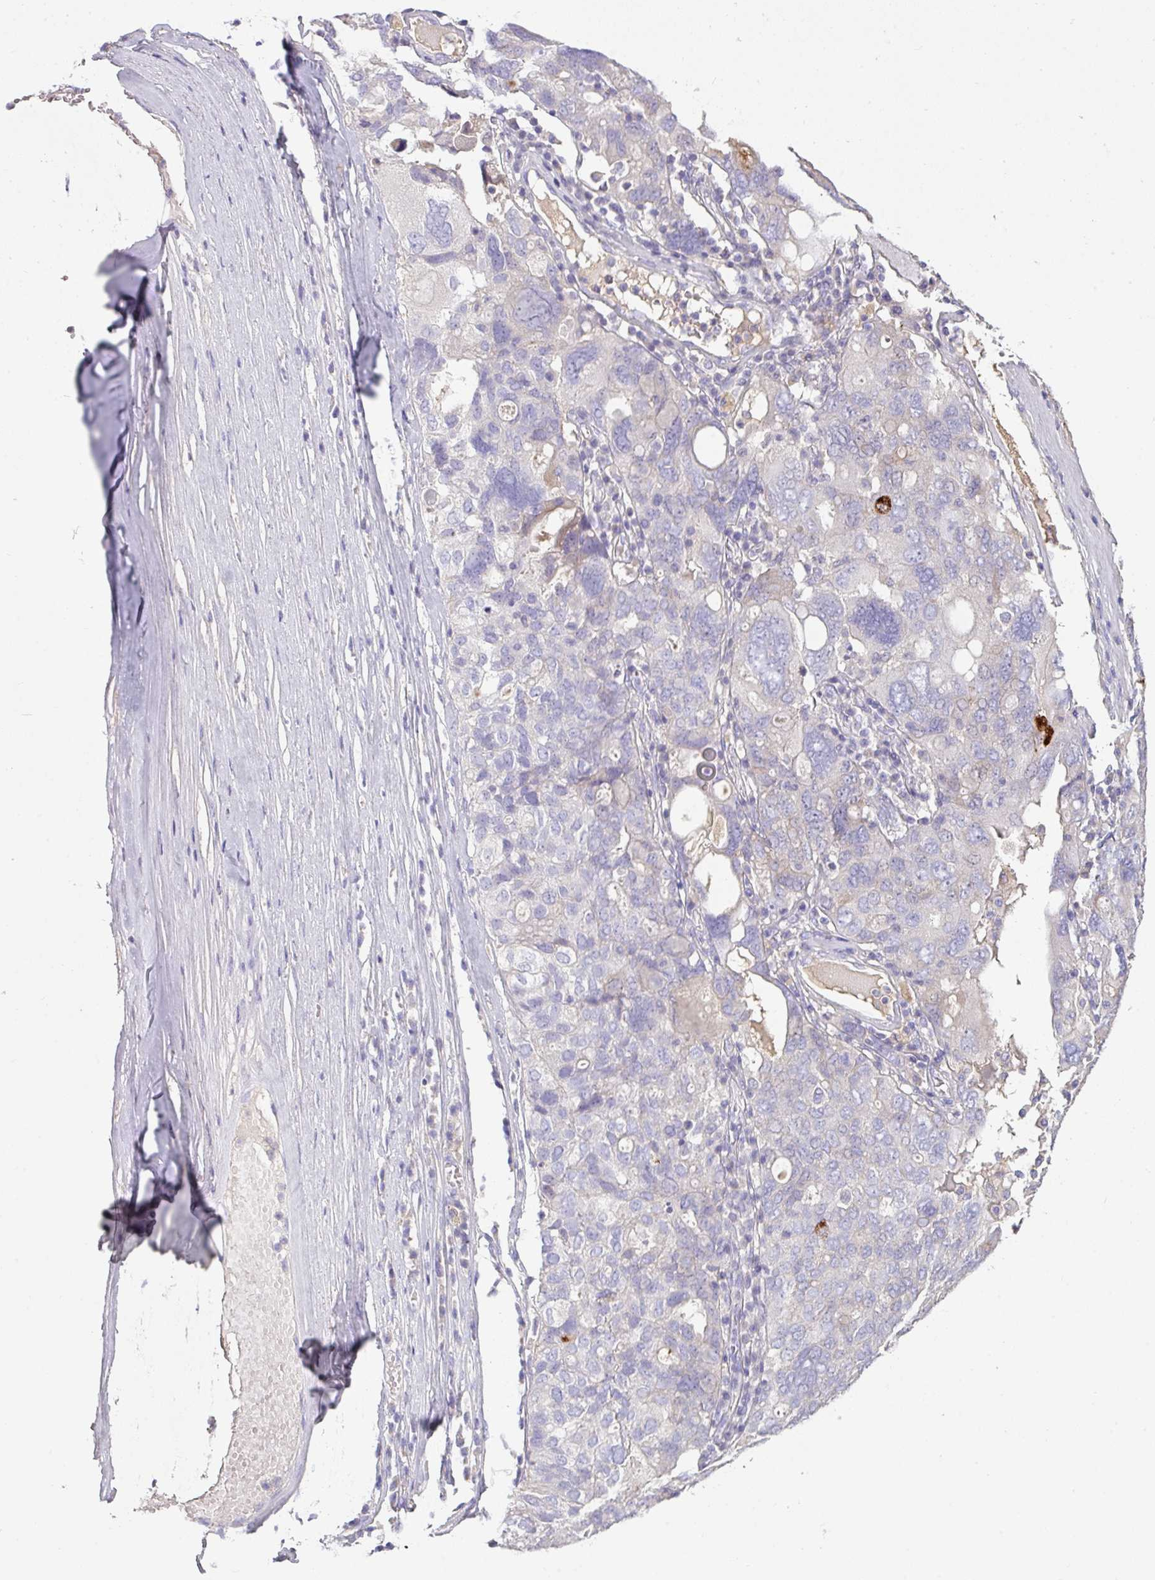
{"staining": {"intensity": "negative", "quantity": "none", "location": "none"}, "tissue": "ovarian cancer", "cell_type": "Tumor cells", "image_type": "cancer", "snomed": [{"axis": "morphology", "description": "Carcinoma, endometroid"}, {"axis": "topography", "description": "Ovary"}], "caption": "Ovarian cancer (endometroid carcinoma) stained for a protein using immunohistochemistry displays no positivity tumor cells.", "gene": "OR6C6", "patient": {"sex": "female", "age": 62}}